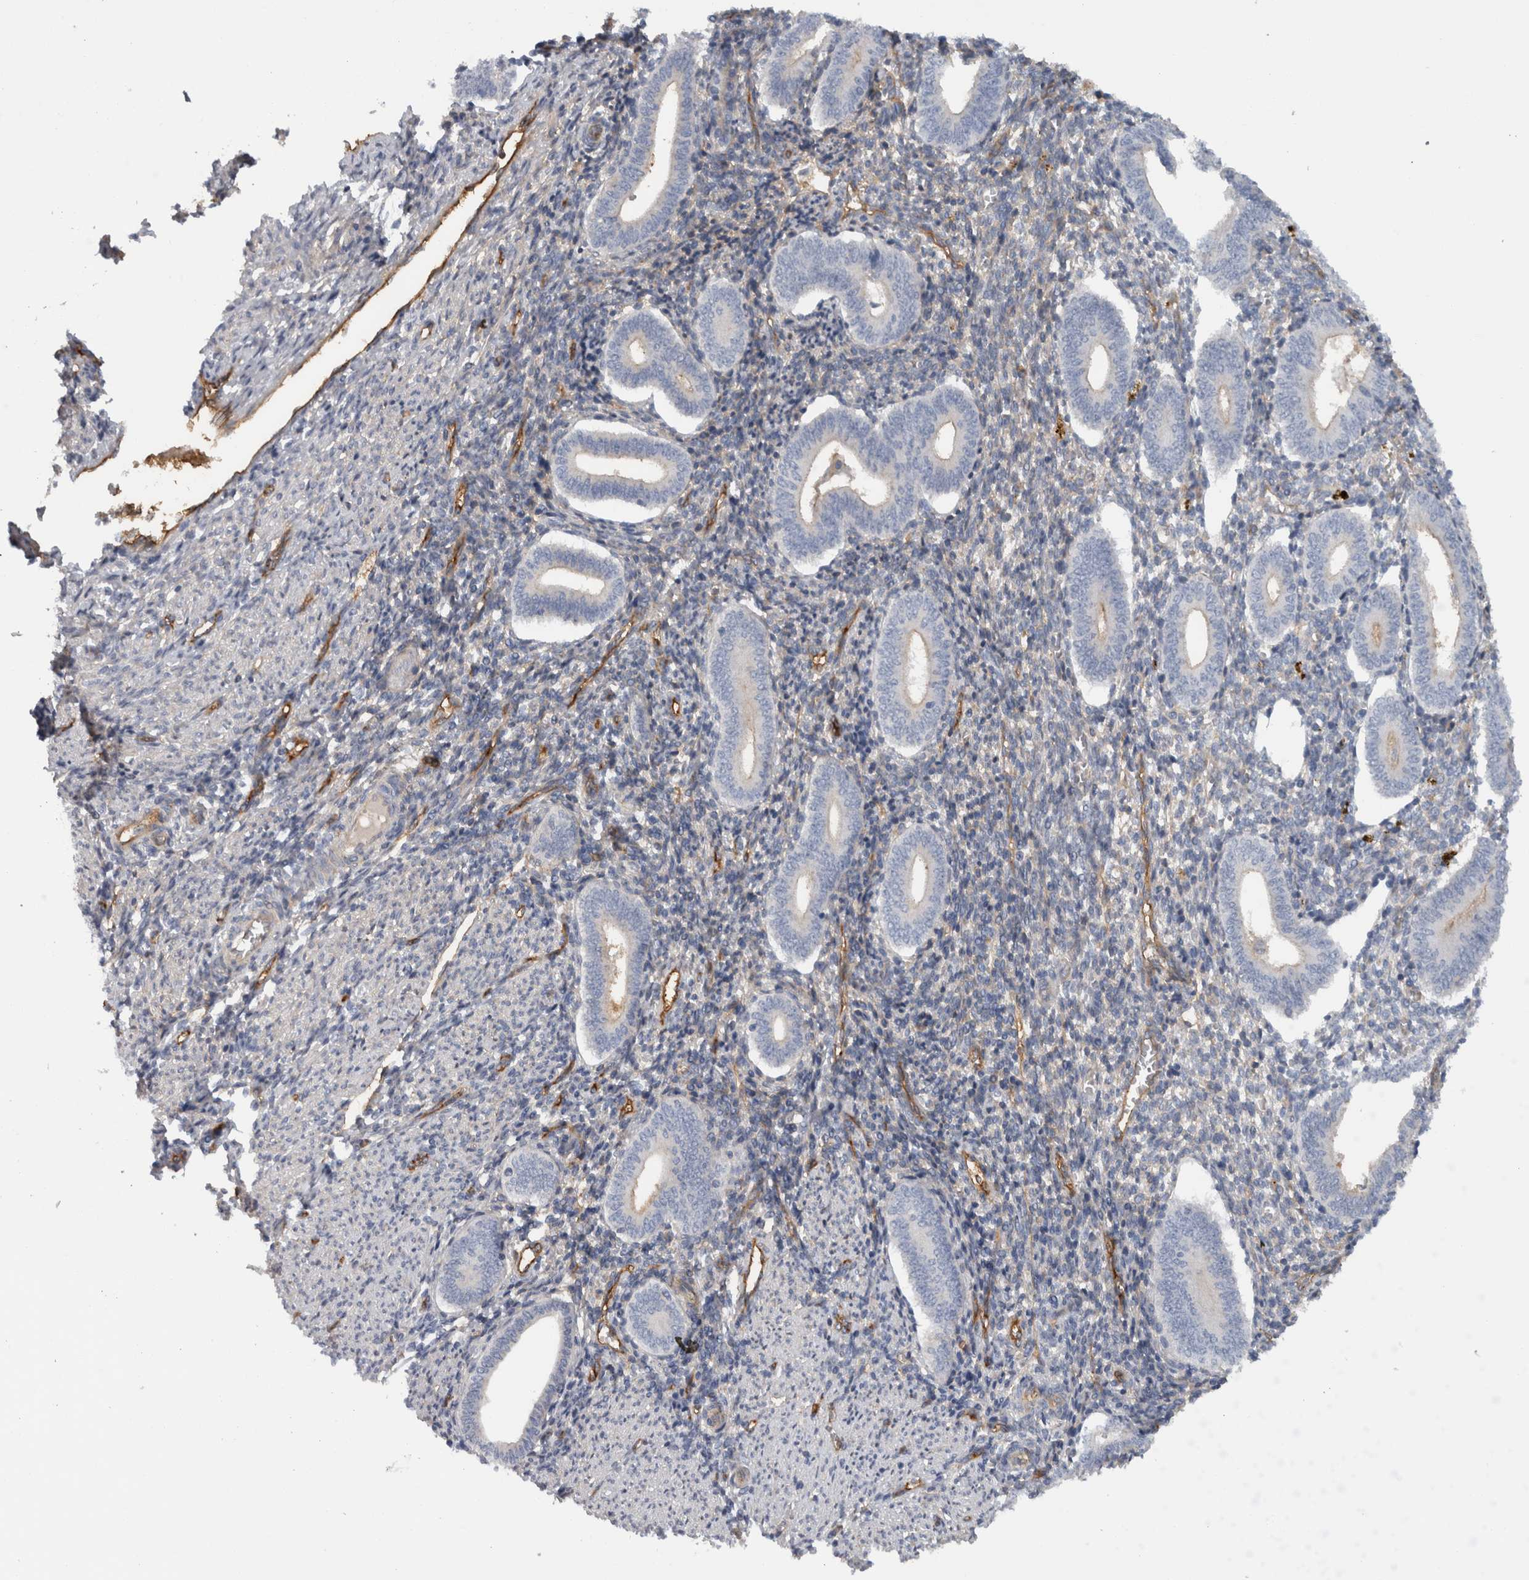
{"staining": {"intensity": "negative", "quantity": "none", "location": "none"}, "tissue": "endometrium", "cell_type": "Cells in endometrial stroma", "image_type": "normal", "snomed": [{"axis": "morphology", "description": "Normal tissue, NOS"}, {"axis": "topography", "description": "Uterus"}, {"axis": "topography", "description": "Endometrium"}], "caption": "Image shows no protein expression in cells in endometrial stroma of normal endometrium.", "gene": "CD59", "patient": {"sex": "female", "age": 33}}